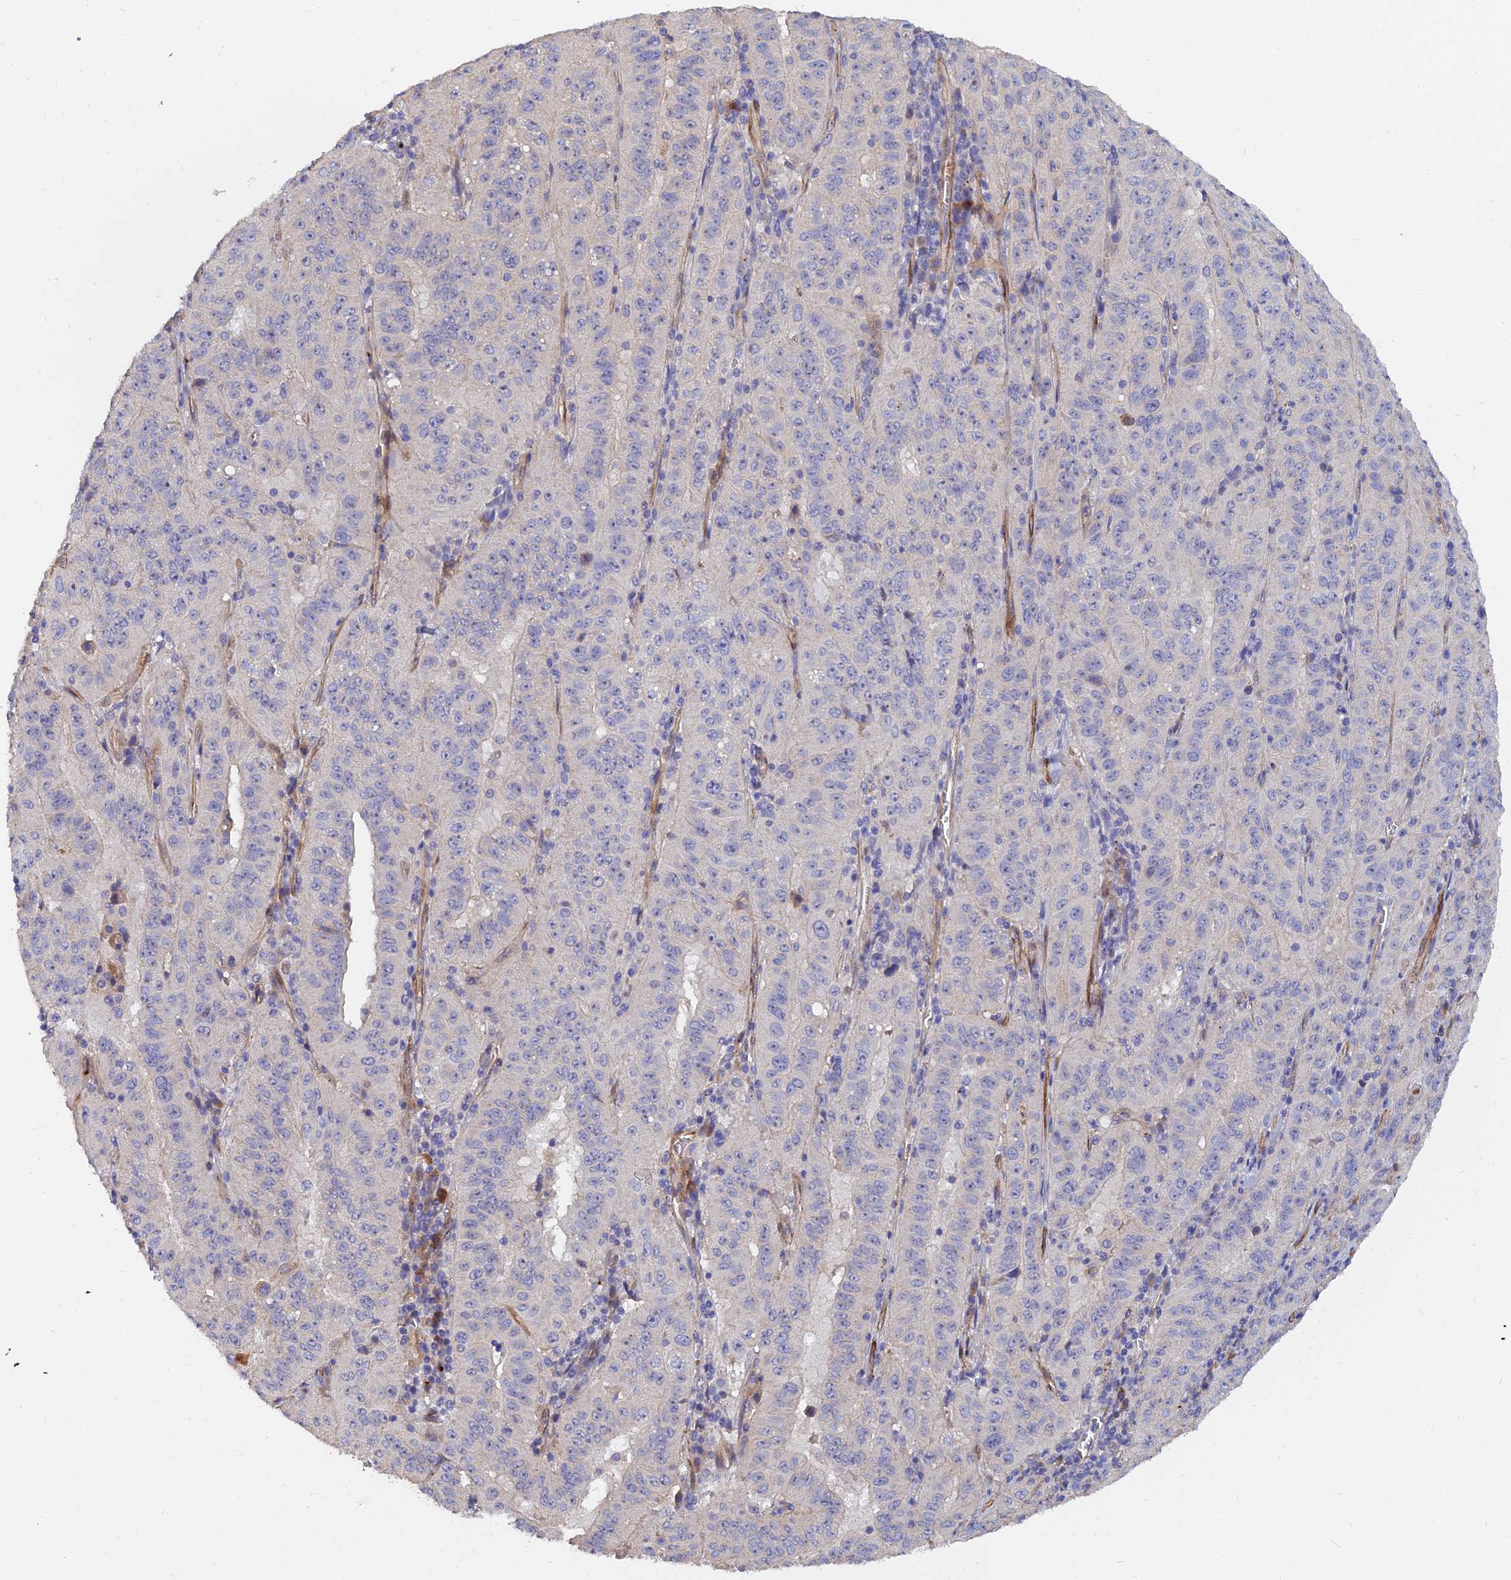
{"staining": {"intensity": "negative", "quantity": "none", "location": "none"}, "tissue": "pancreatic cancer", "cell_type": "Tumor cells", "image_type": "cancer", "snomed": [{"axis": "morphology", "description": "Adenocarcinoma, NOS"}, {"axis": "topography", "description": "Pancreas"}], "caption": "Tumor cells show no significant positivity in pancreatic cancer (adenocarcinoma).", "gene": "MRPL35", "patient": {"sex": "male", "age": 63}}